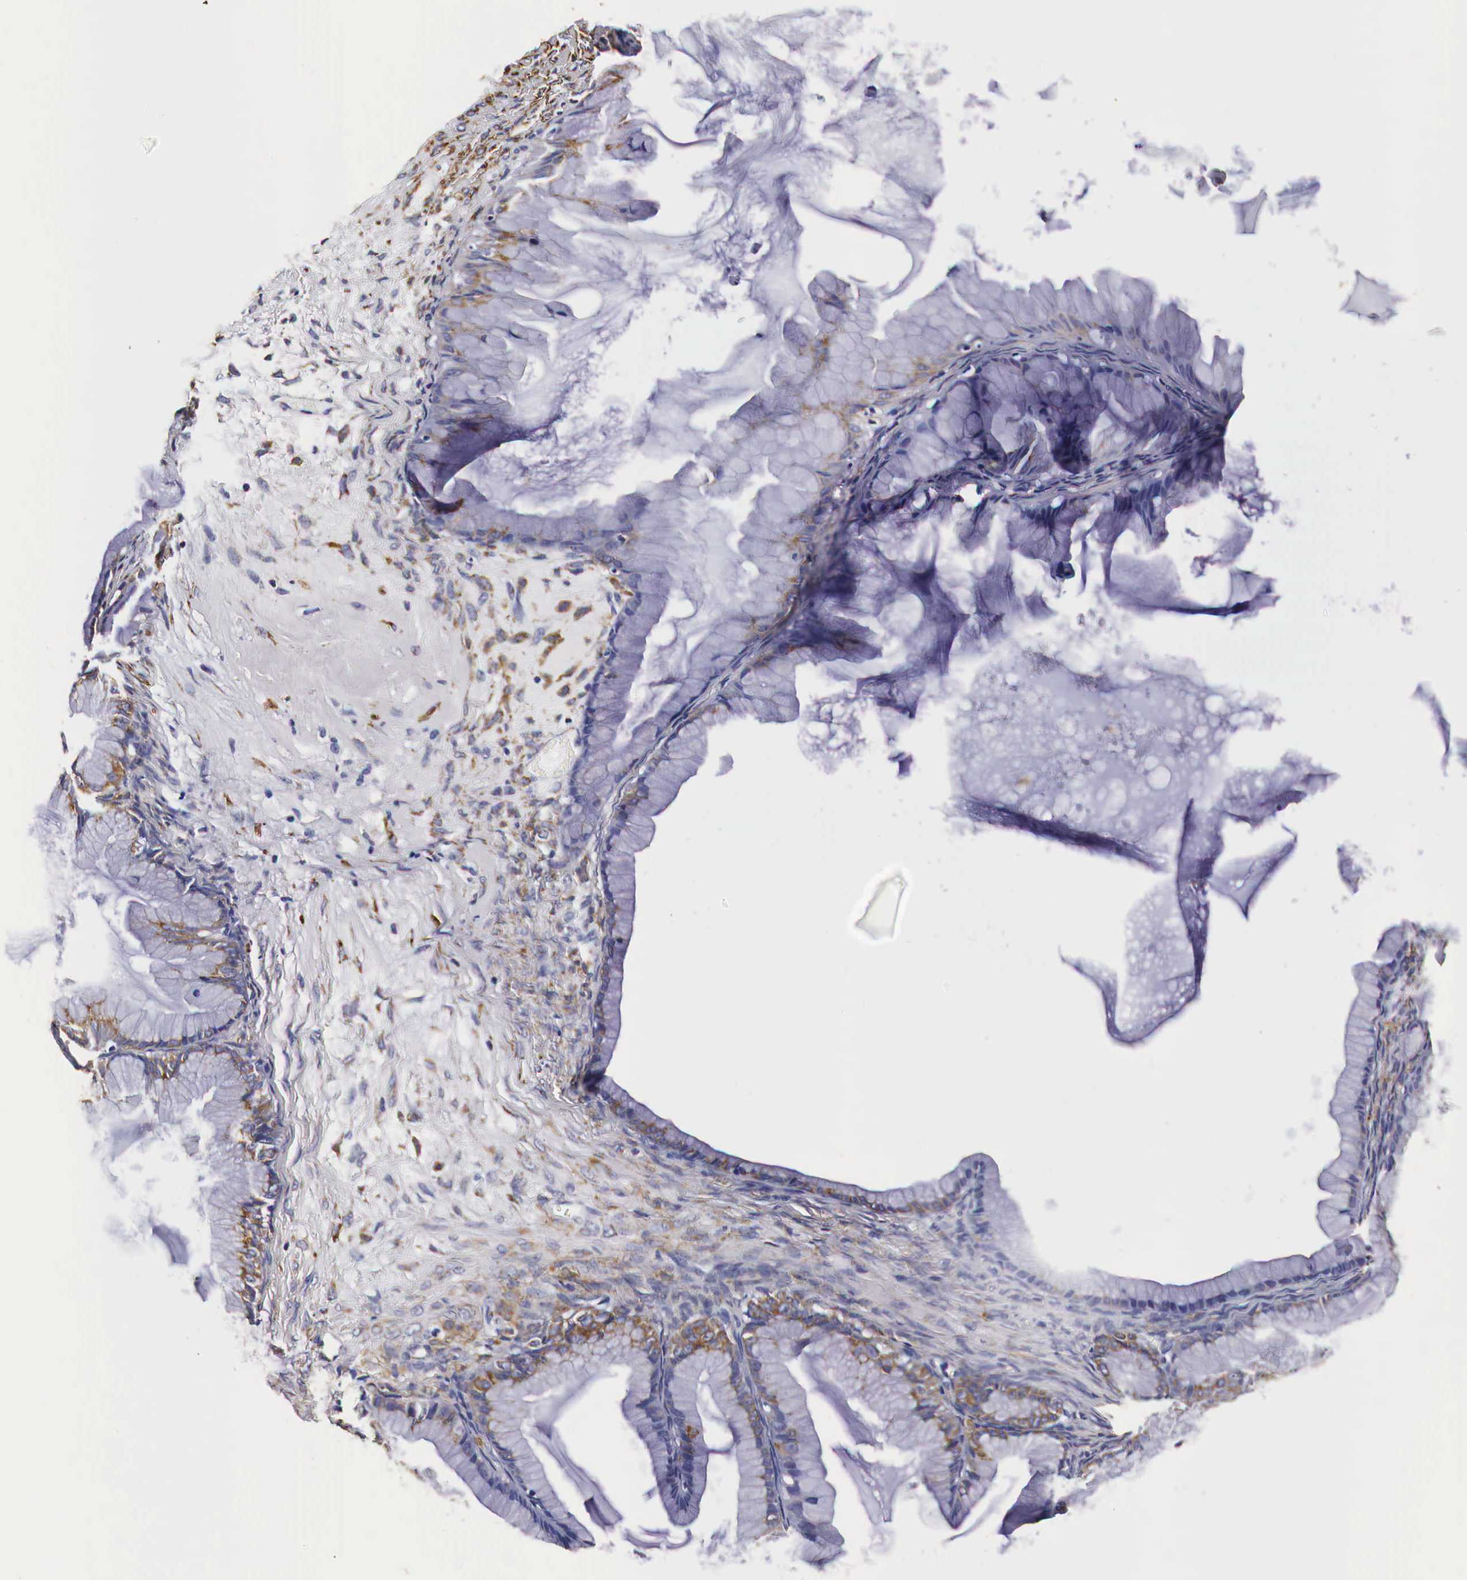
{"staining": {"intensity": "negative", "quantity": "none", "location": "none"}, "tissue": "ovarian cancer", "cell_type": "Tumor cells", "image_type": "cancer", "snomed": [{"axis": "morphology", "description": "Cystadenocarcinoma, mucinous, NOS"}, {"axis": "topography", "description": "Ovary"}], "caption": "A micrograph of human ovarian cancer is negative for staining in tumor cells.", "gene": "CKAP4", "patient": {"sex": "female", "age": 41}}